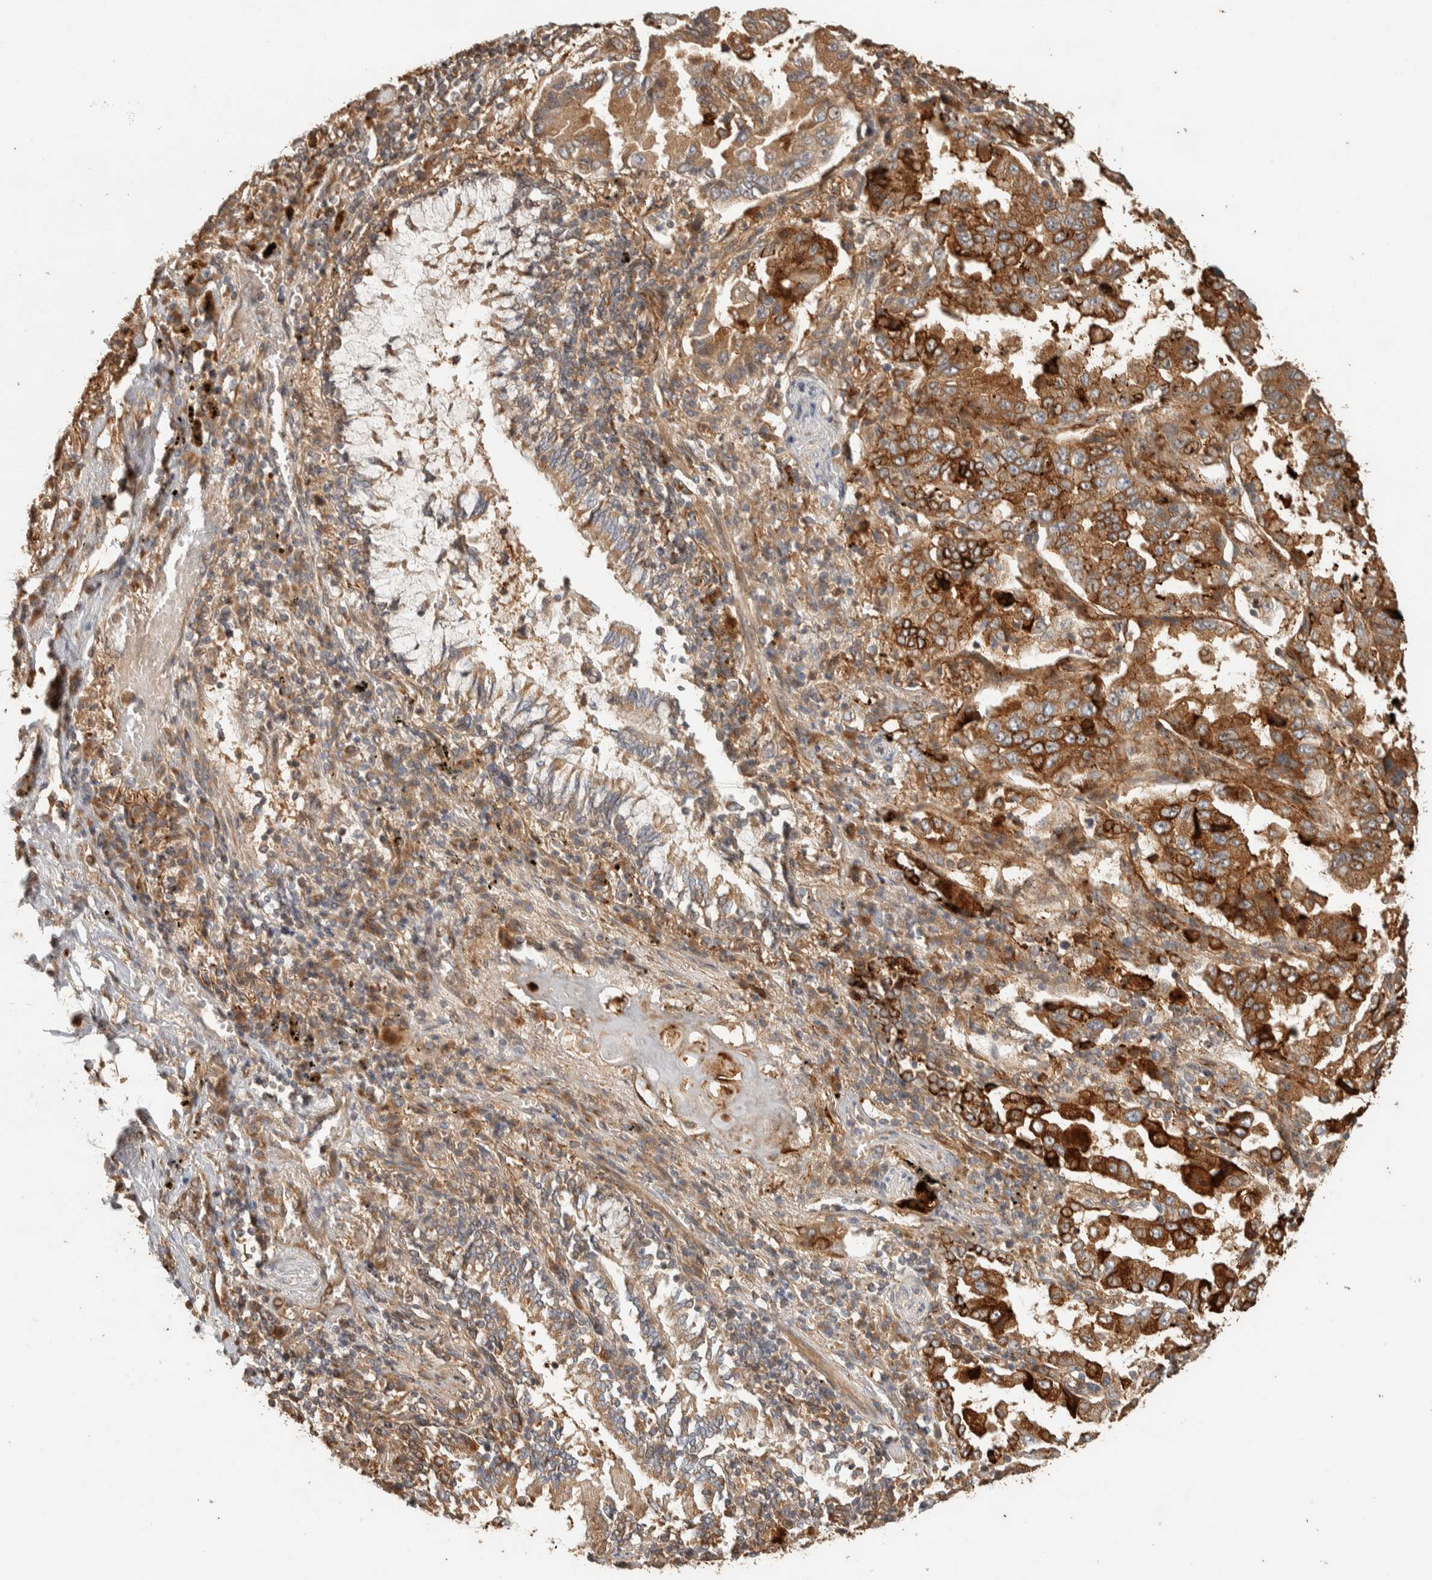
{"staining": {"intensity": "strong", "quantity": ">75%", "location": "cytoplasmic/membranous"}, "tissue": "lung cancer", "cell_type": "Tumor cells", "image_type": "cancer", "snomed": [{"axis": "morphology", "description": "Adenocarcinoma, NOS"}, {"axis": "topography", "description": "Lung"}], "caption": "The micrograph shows staining of lung adenocarcinoma, revealing strong cytoplasmic/membranous protein positivity (brown color) within tumor cells.", "gene": "EXOC7", "patient": {"sex": "female", "age": 51}}